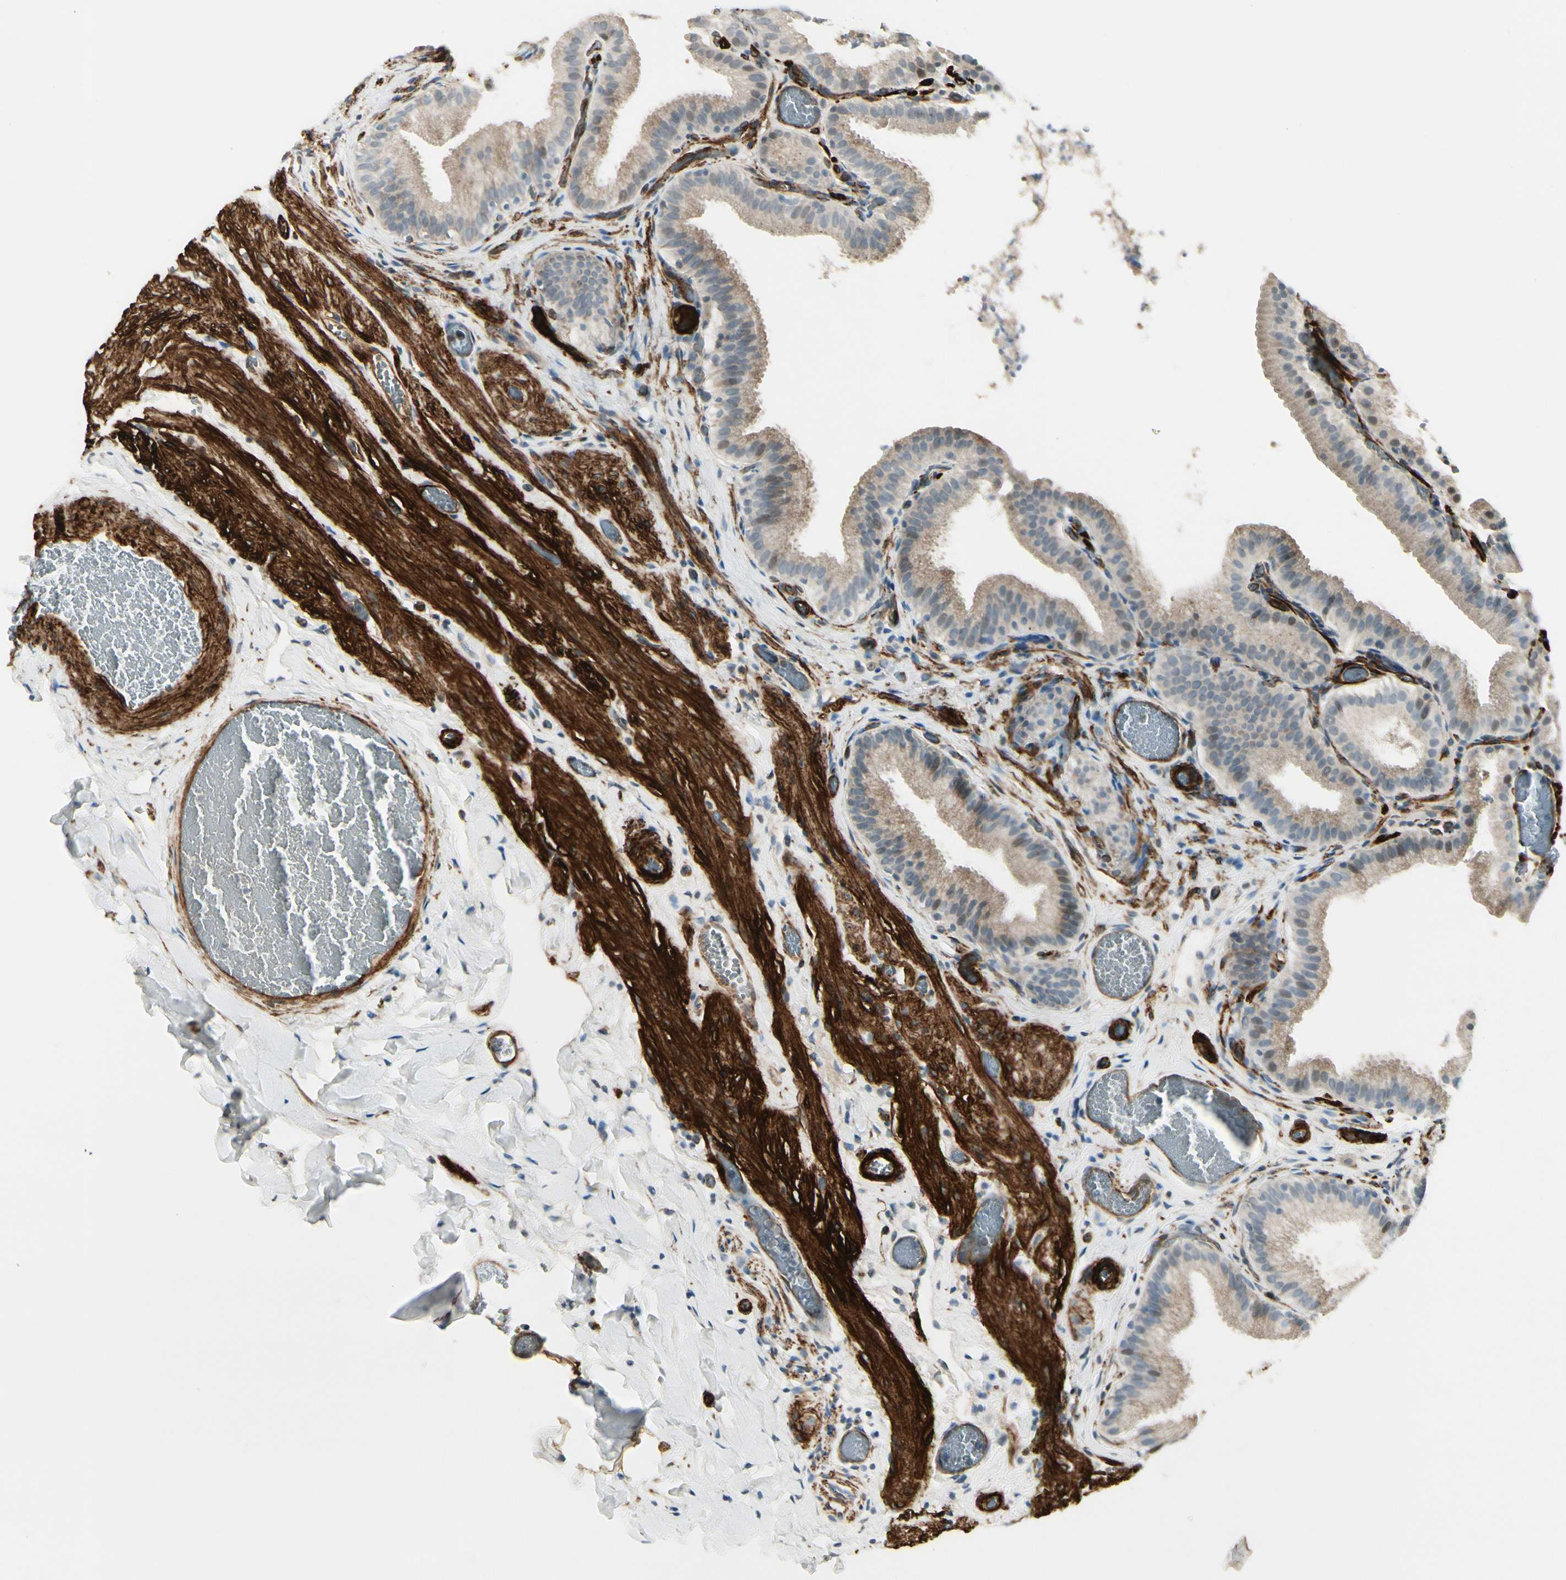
{"staining": {"intensity": "weak", "quantity": "25%-75%", "location": "cytoplasmic/membranous"}, "tissue": "gallbladder", "cell_type": "Glandular cells", "image_type": "normal", "snomed": [{"axis": "morphology", "description": "Normal tissue, NOS"}, {"axis": "topography", "description": "Gallbladder"}], "caption": "A micrograph of human gallbladder stained for a protein displays weak cytoplasmic/membranous brown staining in glandular cells.", "gene": "MCAM", "patient": {"sex": "male", "age": 54}}